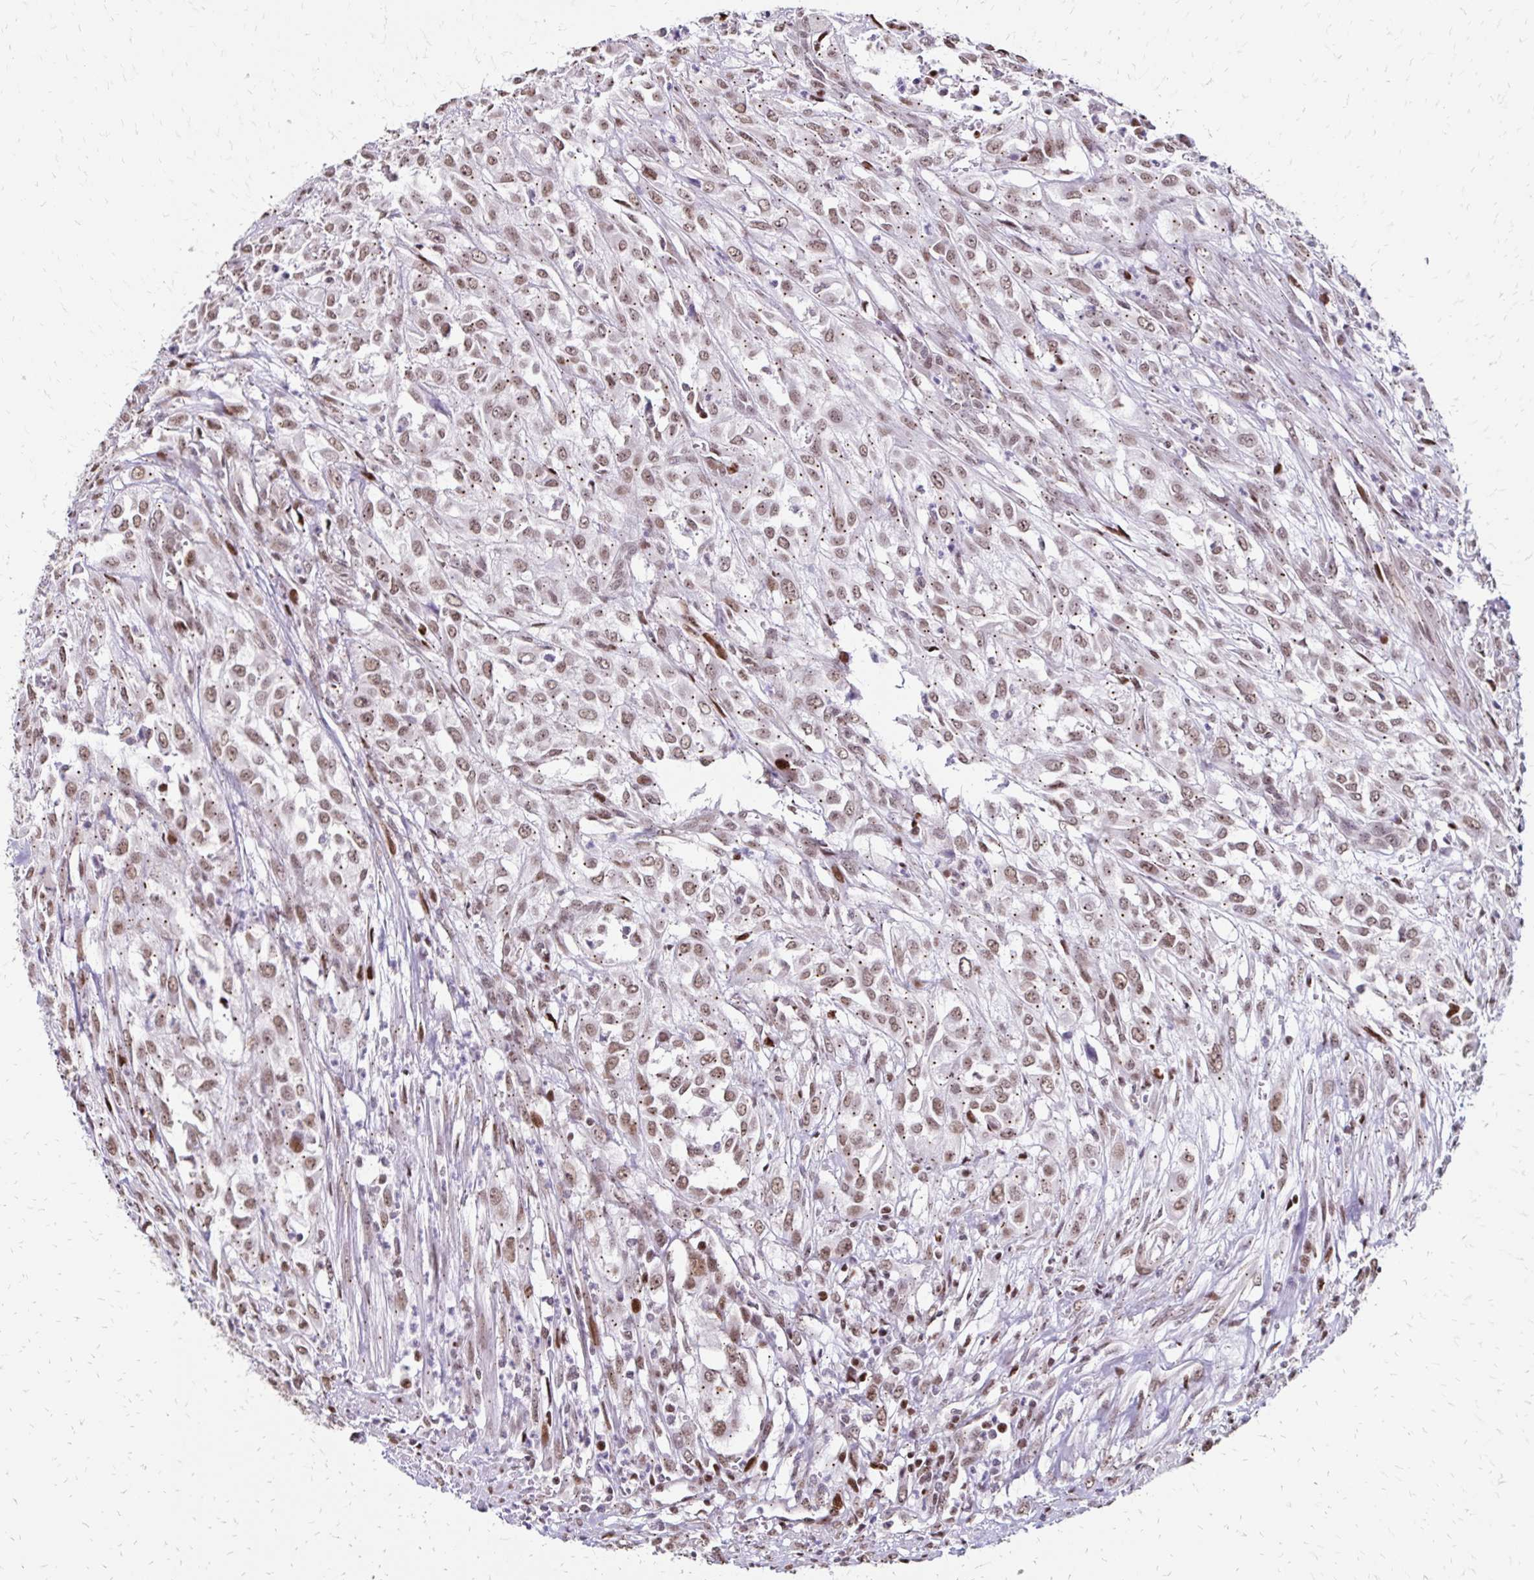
{"staining": {"intensity": "moderate", "quantity": ">75%", "location": "cytoplasmic/membranous,nuclear"}, "tissue": "urothelial cancer", "cell_type": "Tumor cells", "image_type": "cancer", "snomed": [{"axis": "morphology", "description": "Urothelial carcinoma, High grade"}, {"axis": "topography", "description": "Urinary bladder"}], "caption": "Protein positivity by IHC shows moderate cytoplasmic/membranous and nuclear expression in approximately >75% of tumor cells in urothelial cancer.", "gene": "TOB1", "patient": {"sex": "male", "age": 67}}